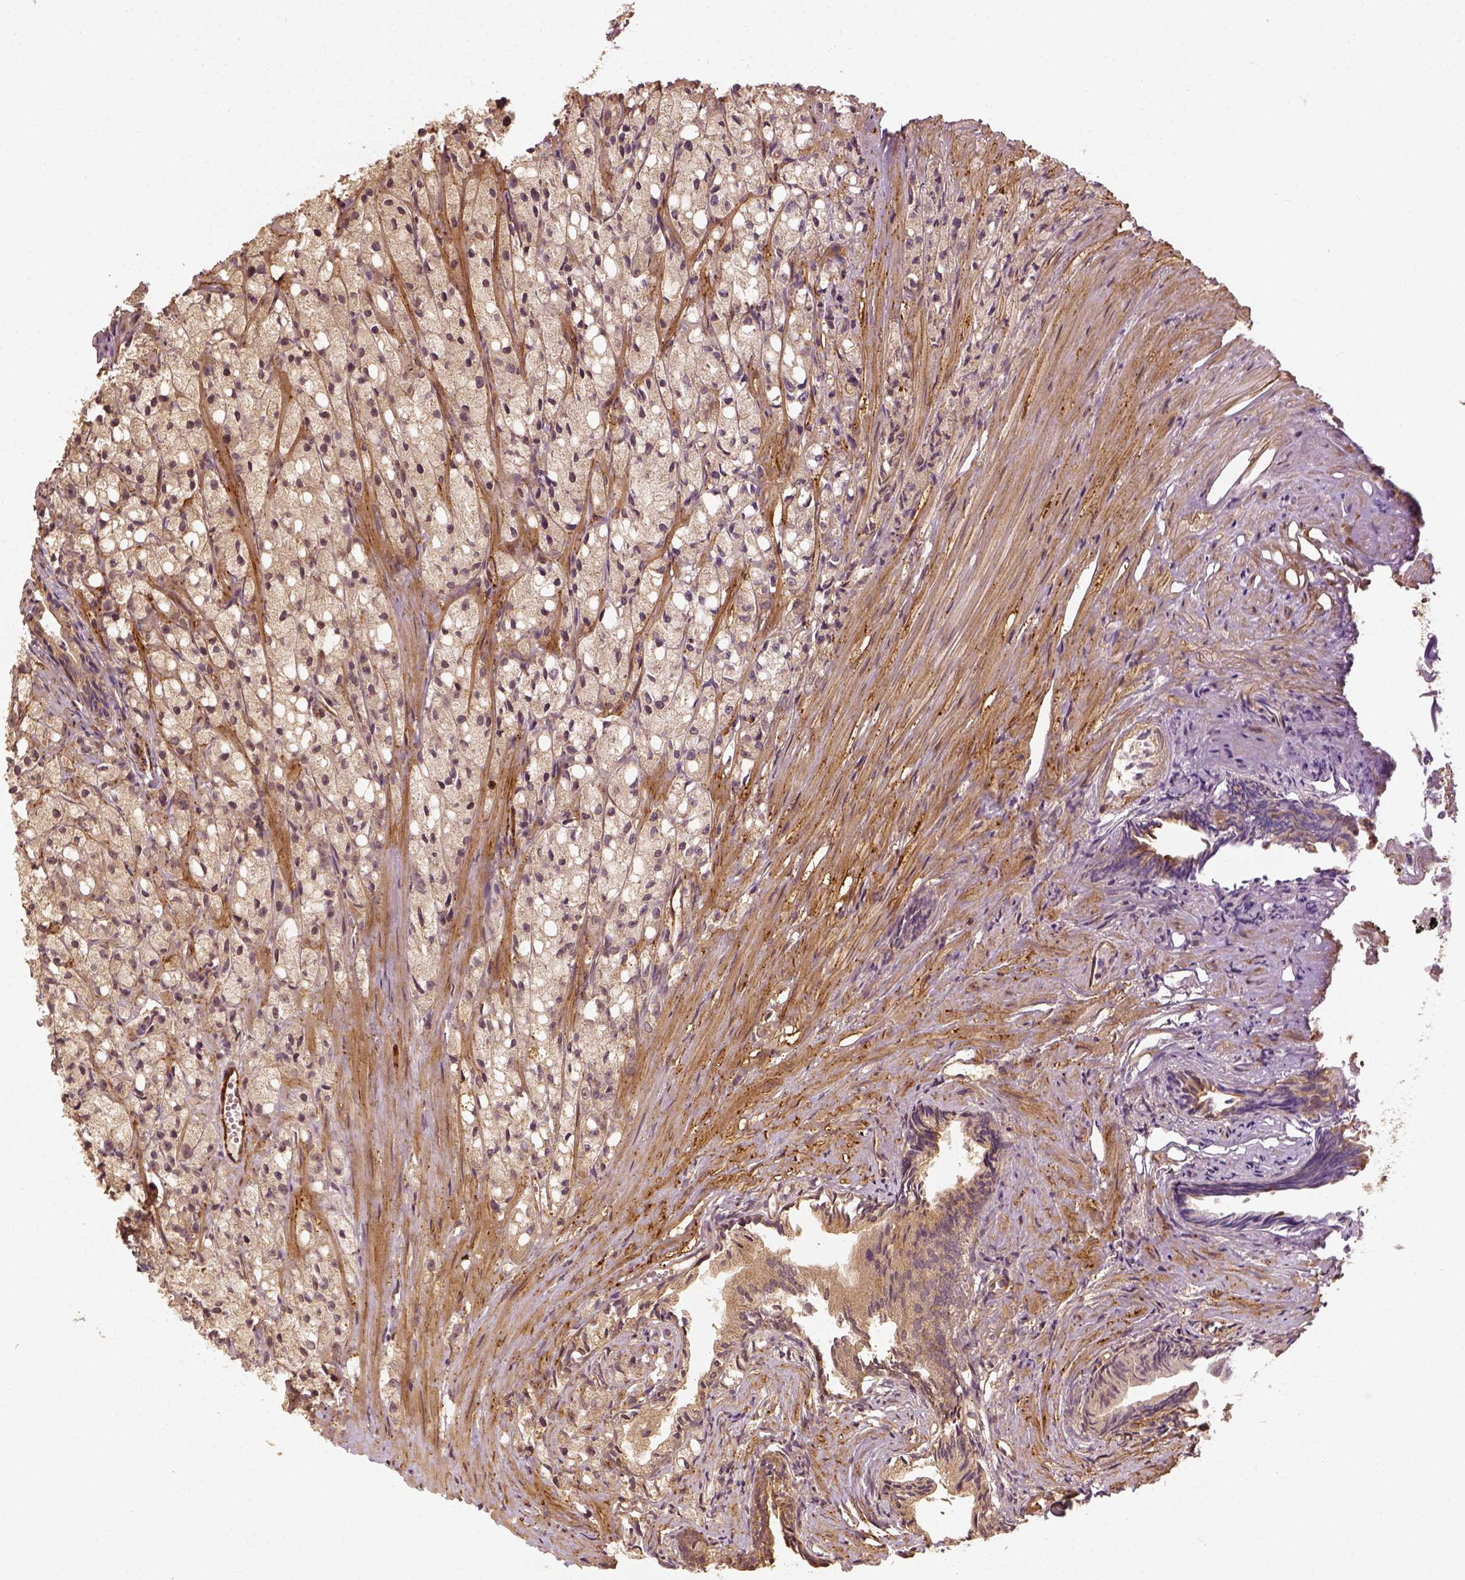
{"staining": {"intensity": "weak", "quantity": ">75%", "location": "cytoplasmic/membranous"}, "tissue": "prostate cancer", "cell_type": "Tumor cells", "image_type": "cancer", "snomed": [{"axis": "morphology", "description": "Adenocarcinoma, High grade"}, {"axis": "topography", "description": "Prostate"}], "caption": "Protein analysis of prostate adenocarcinoma (high-grade) tissue displays weak cytoplasmic/membranous staining in approximately >75% of tumor cells. (IHC, brightfield microscopy, high magnification).", "gene": "VEGFA", "patient": {"sex": "male", "age": 75}}